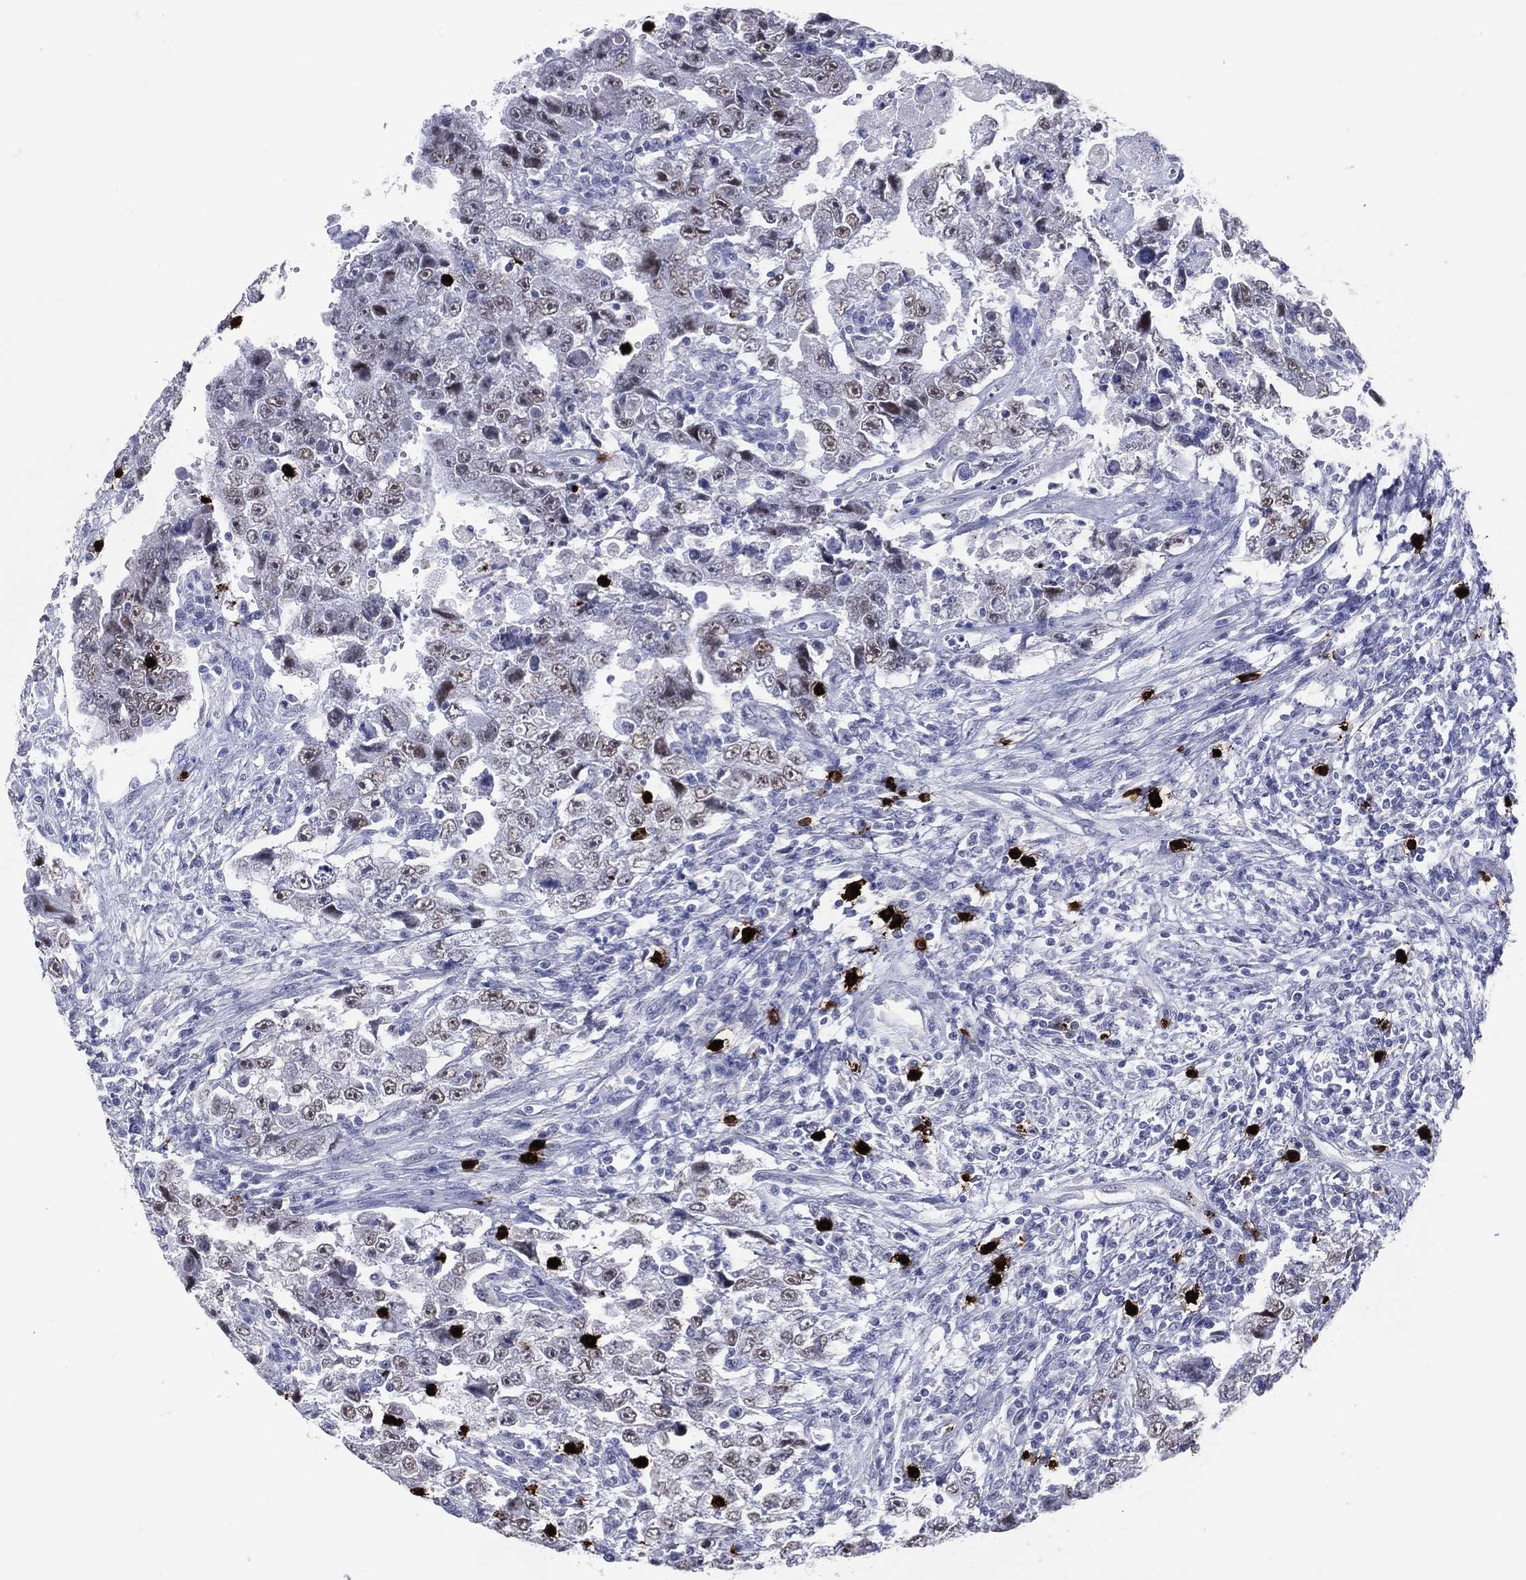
{"staining": {"intensity": "negative", "quantity": "none", "location": "none"}, "tissue": "testis cancer", "cell_type": "Tumor cells", "image_type": "cancer", "snomed": [{"axis": "morphology", "description": "Carcinoma, Embryonal, NOS"}, {"axis": "topography", "description": "Testis"}], "caption": "Immunohistochemistry photomicrograph of neoplastic tissue: testis cancer stained with DAB shows no significant protein positivity in tumor cells. (Stains: DAB (3,3'-diaminobenzidine) immunohistochemistry (IHC) with hematoxylin counter stain, Microscopy: brightfield microscopy at high magnification).", "gene": "CFAP58", "patient": {"sex": "male", "age": 26}}